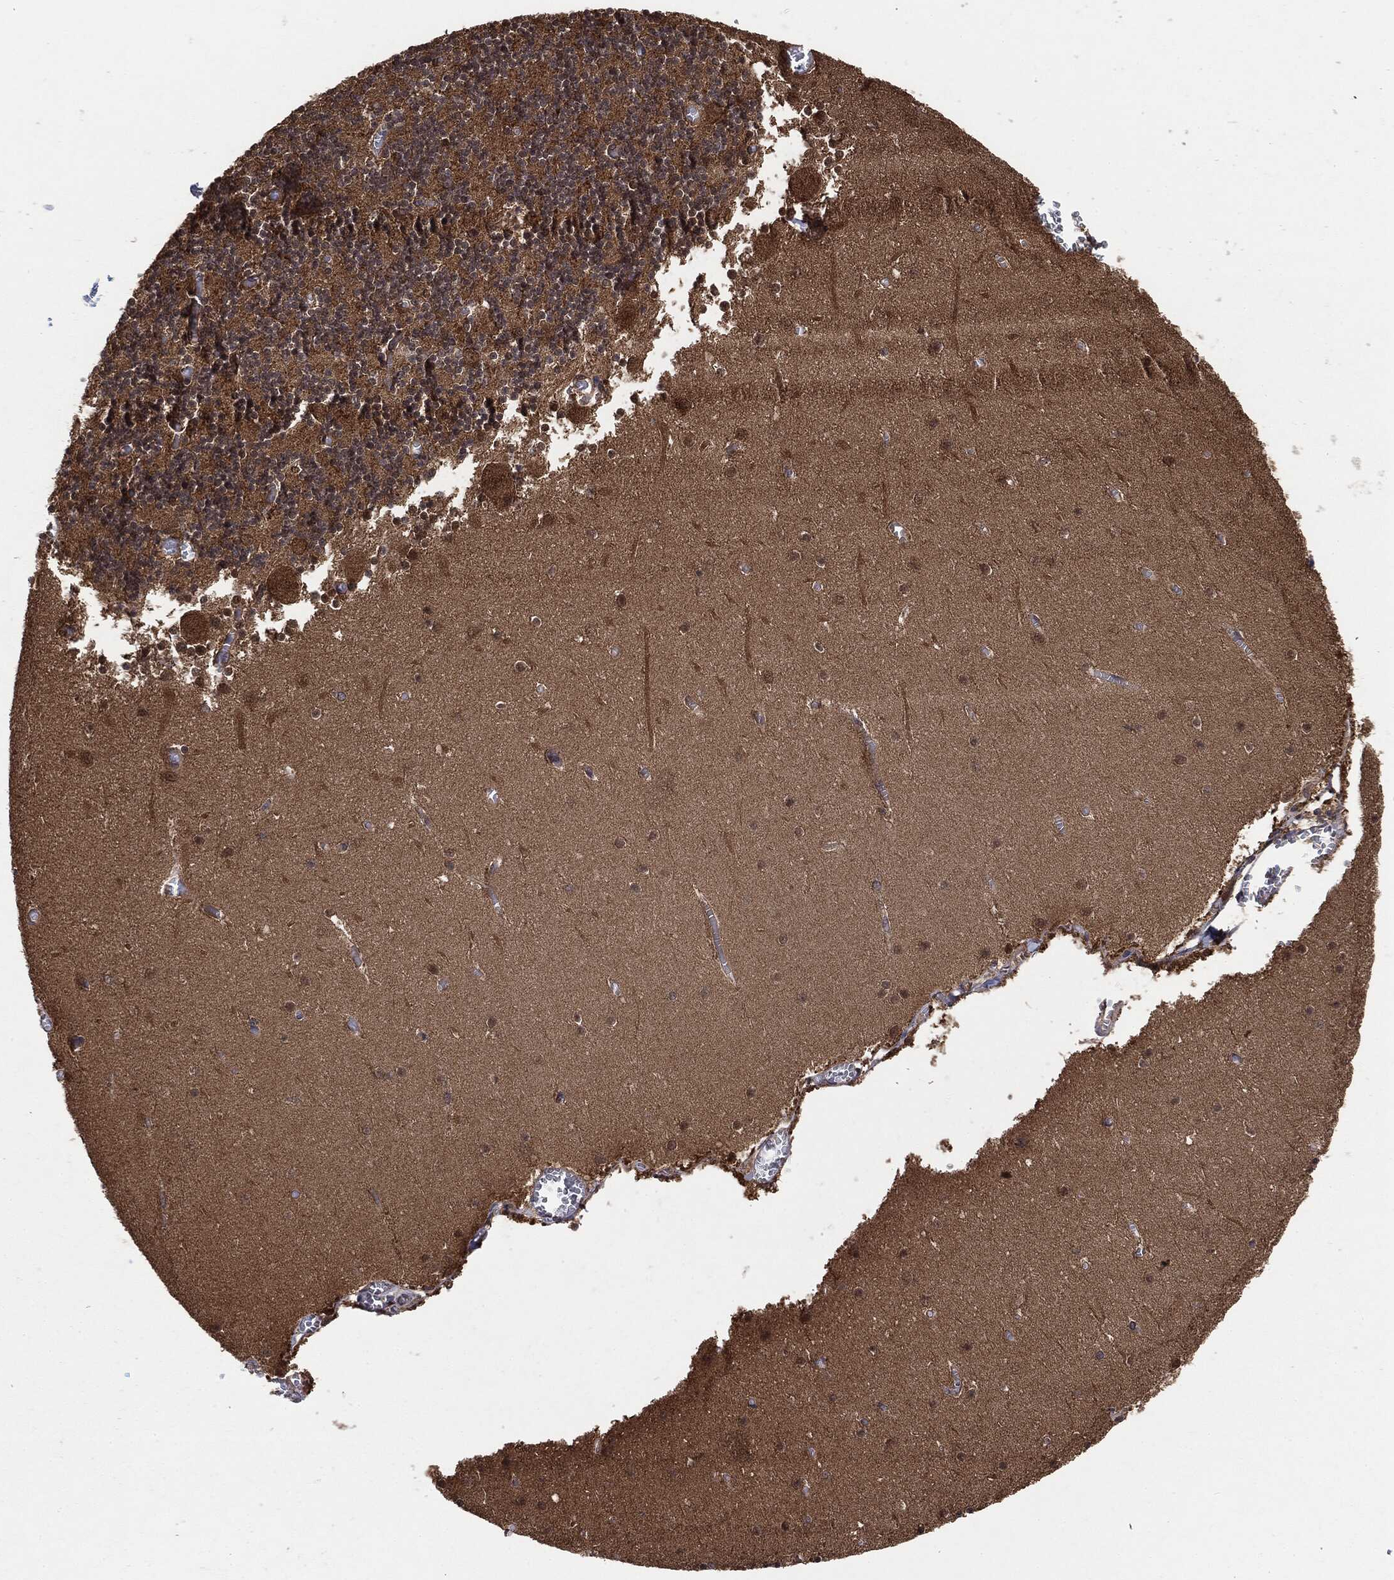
{"staining": {"intensity": "negative", "quantity": "none", "location": "none"}, "tissue": "cerebellum", "cell_type": "Cells in granular layer", "image_type": "normal", "snomed": [{"axis": "morphology", "description": "Normal tissue, NOS"}, {"axis": "topography", "description": "Cerebellum"}], "caption": "A photomicrograph of cerebellum stained for a protein exhibits no brown staining in cells in granular layer. (Immunohistochemistry (ihc), brightfield microscopy, high magnification).", "gene": "NME1", "patient": {"sex": "female", "age": 28}}